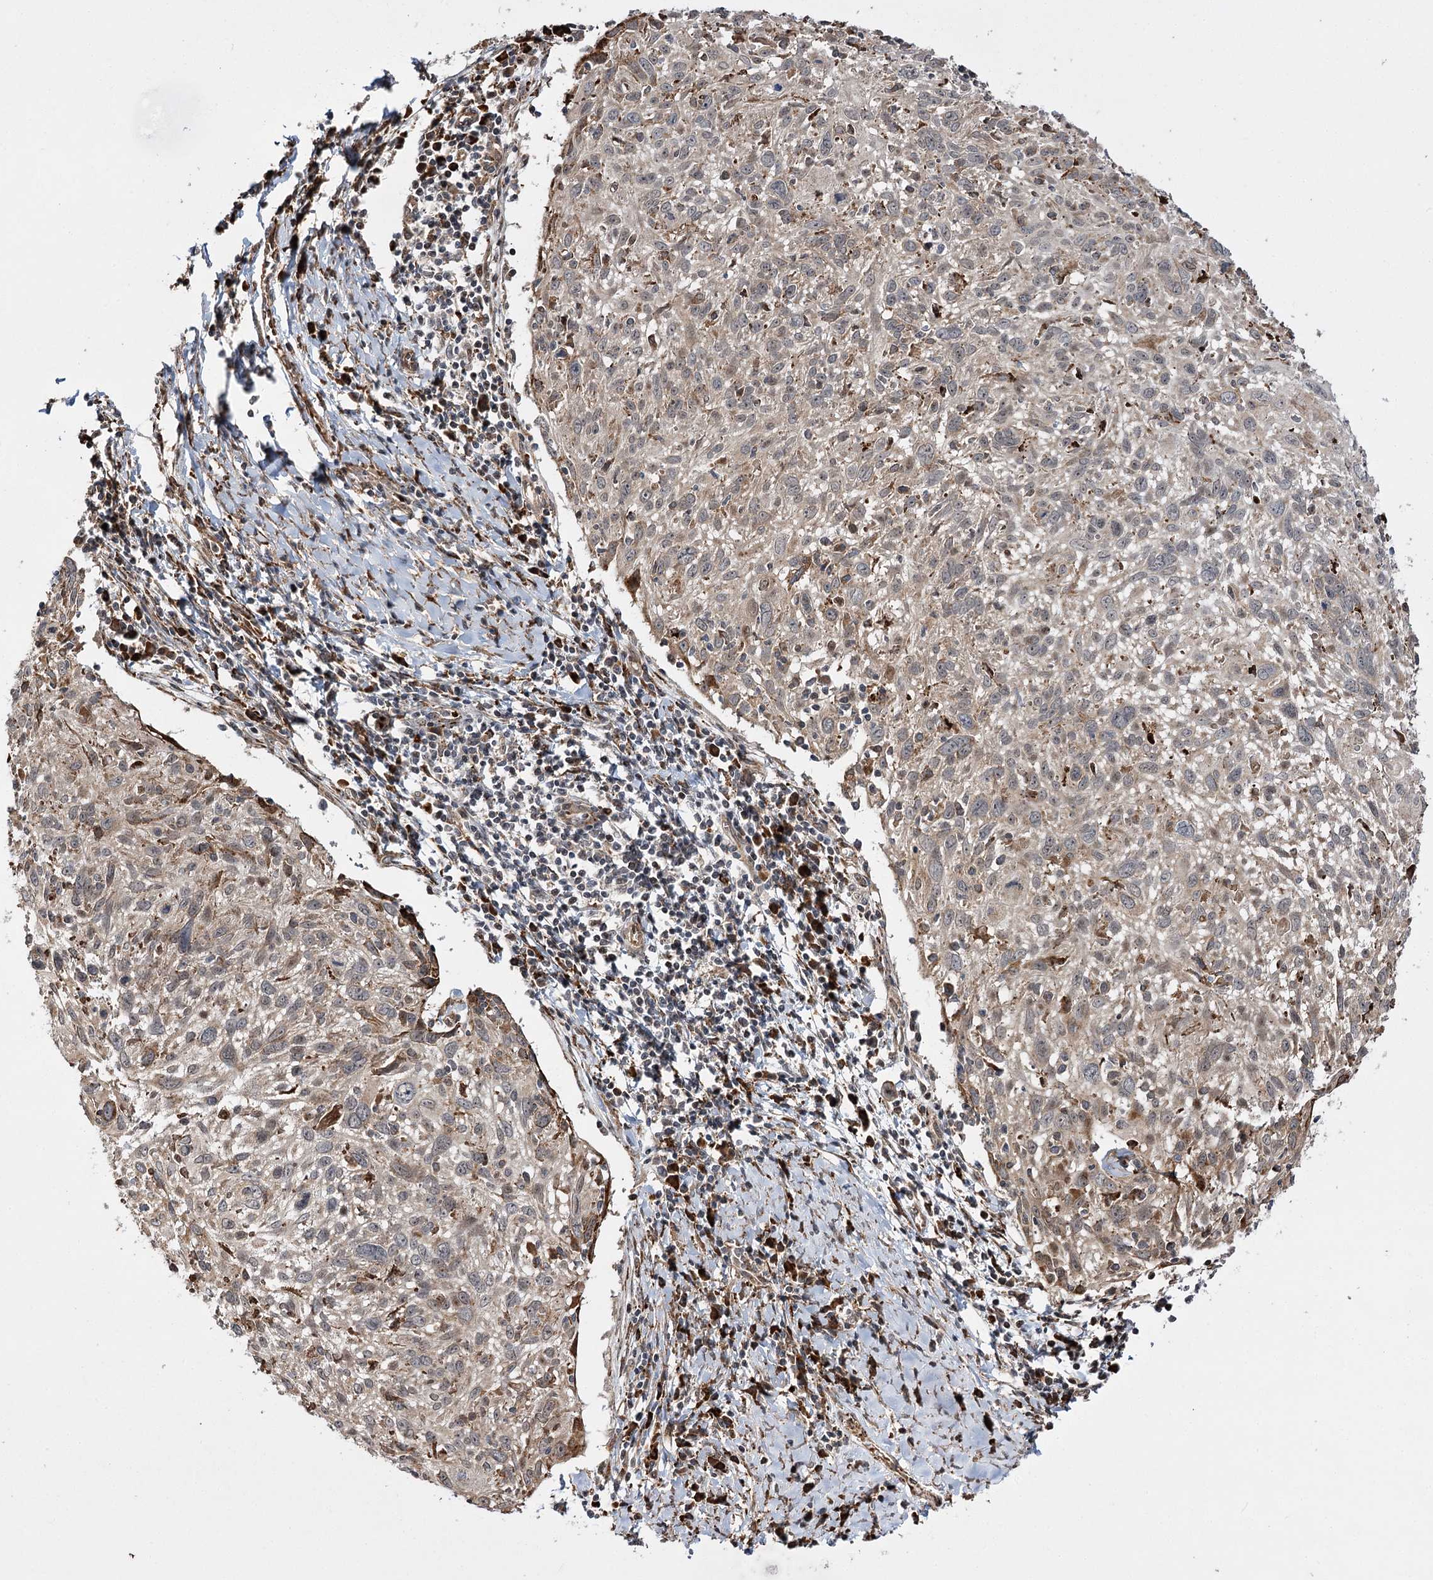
{"staining": {"intensity": "weak", "quantity": ">75%", "location": "cytoplasmic/membranous"}, "tissue": "cervical cancer", "cell_type": "Tumor cells", "image_type": "cancer", "snomed": [{"axis": "morphology", "description": "Squamous cell carcinoma, NOS"}, {"axis": "topography", "description": "Cervix"}], "caption": "Cervical cancer tissue exhibits weak cytoplasmic/membranous positivity in approximately >75% of tumor cells, visualized by immunohistochemistry. (DAB (3,3'-diaminobenzidine) IHC with brightfield microscopy, high magnification).", "gene": "FANCL", "patient": {"sex": "female", "age": 51}}